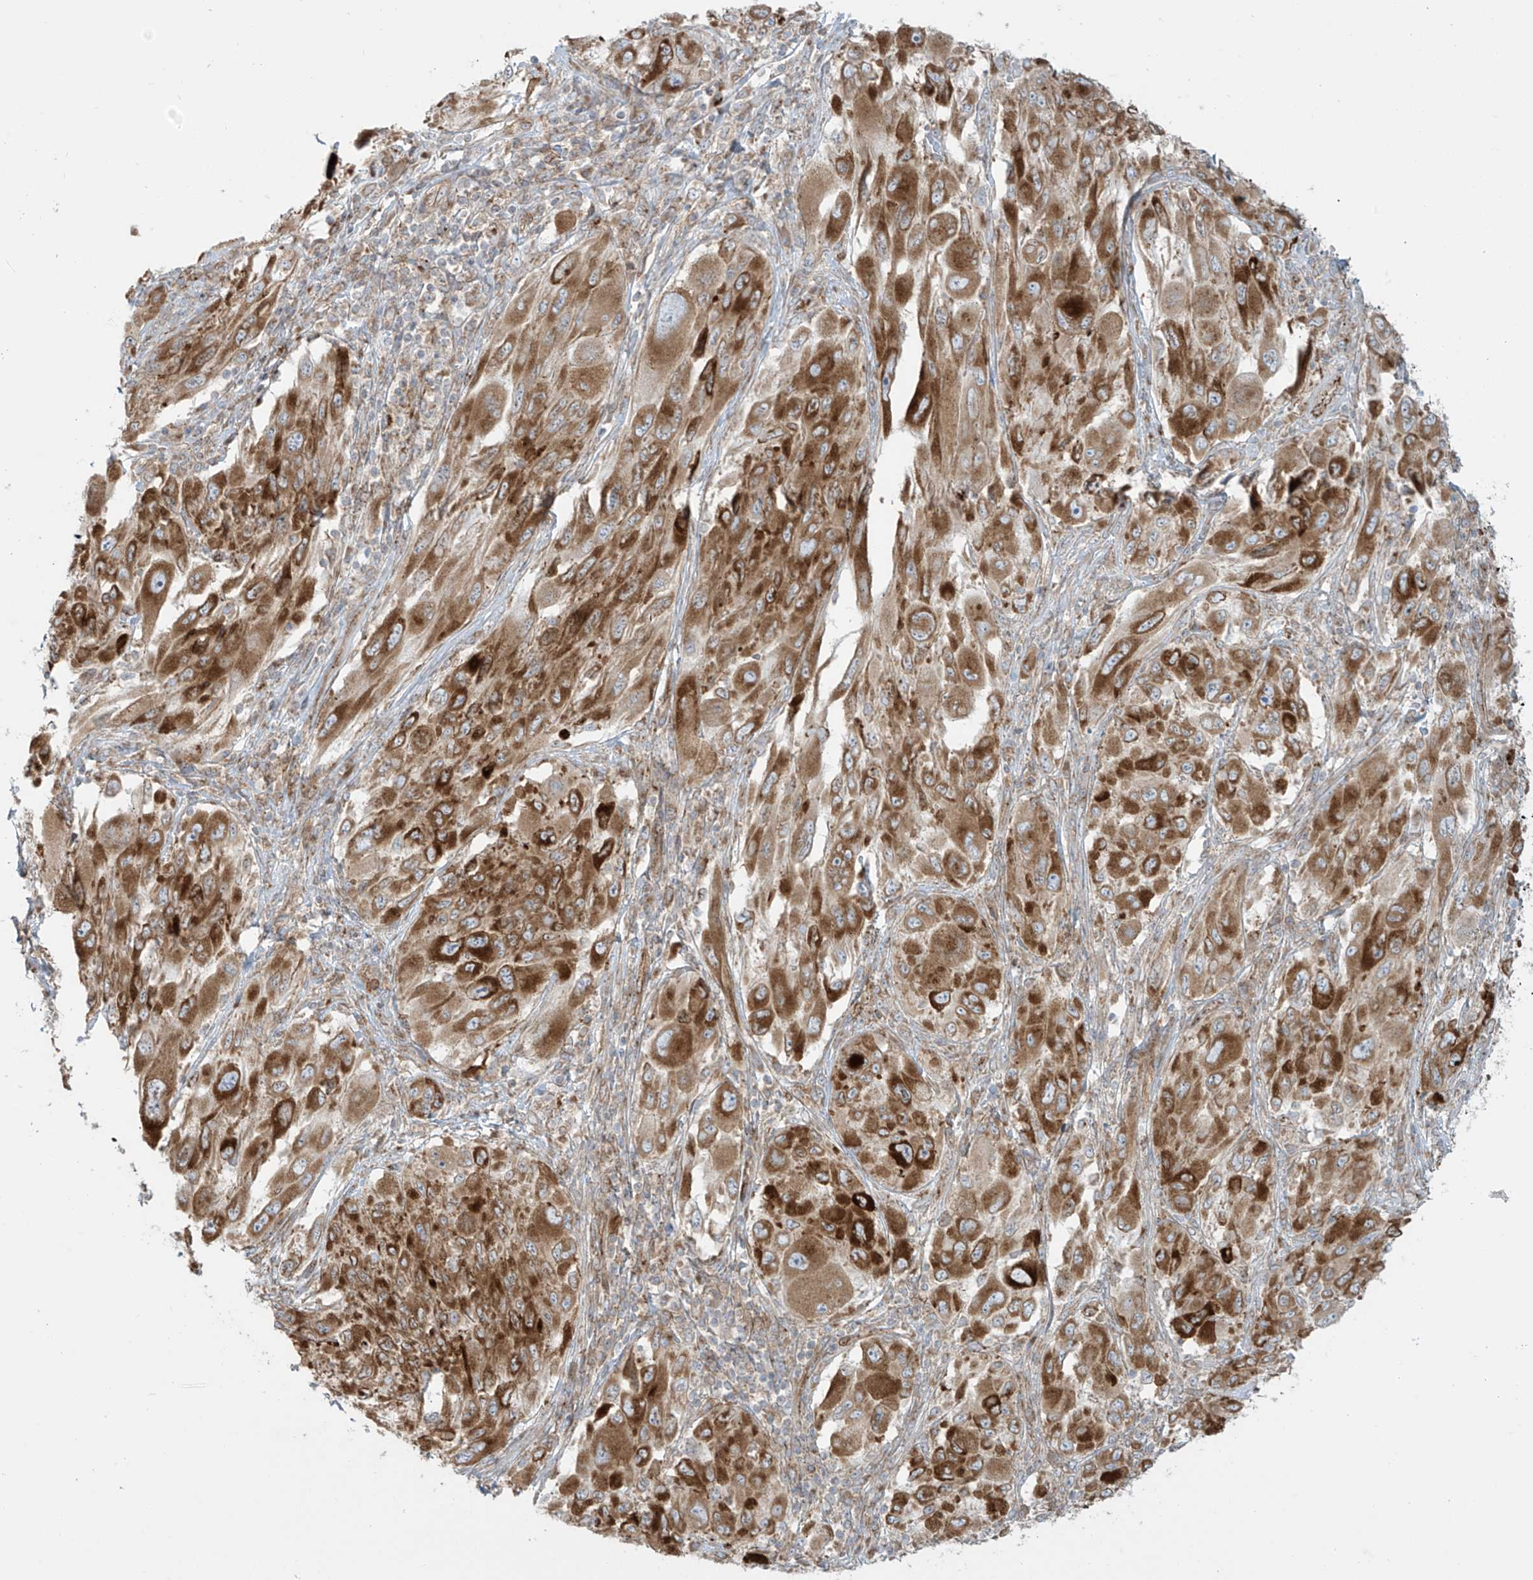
{"staining": {"intensity": "strong", "quantity": ">75%", "location": "cytoplasmic/membranous"}, "tissue": "melanoma", "cell_type": "Tumor cells", "image_type": "cancer", "snomed": [{"axis": "morphology", "description": "Malignant melanoma, NOS"}, {"axis": "topography", "description": "Skin"}], "caption": "Melanoma stained for a protein demonstrates strong cytoplasmic/membranous positivity in tumor cells.", "gene": "LZTS3", "patient": {"sex": "female", "age": 91}}